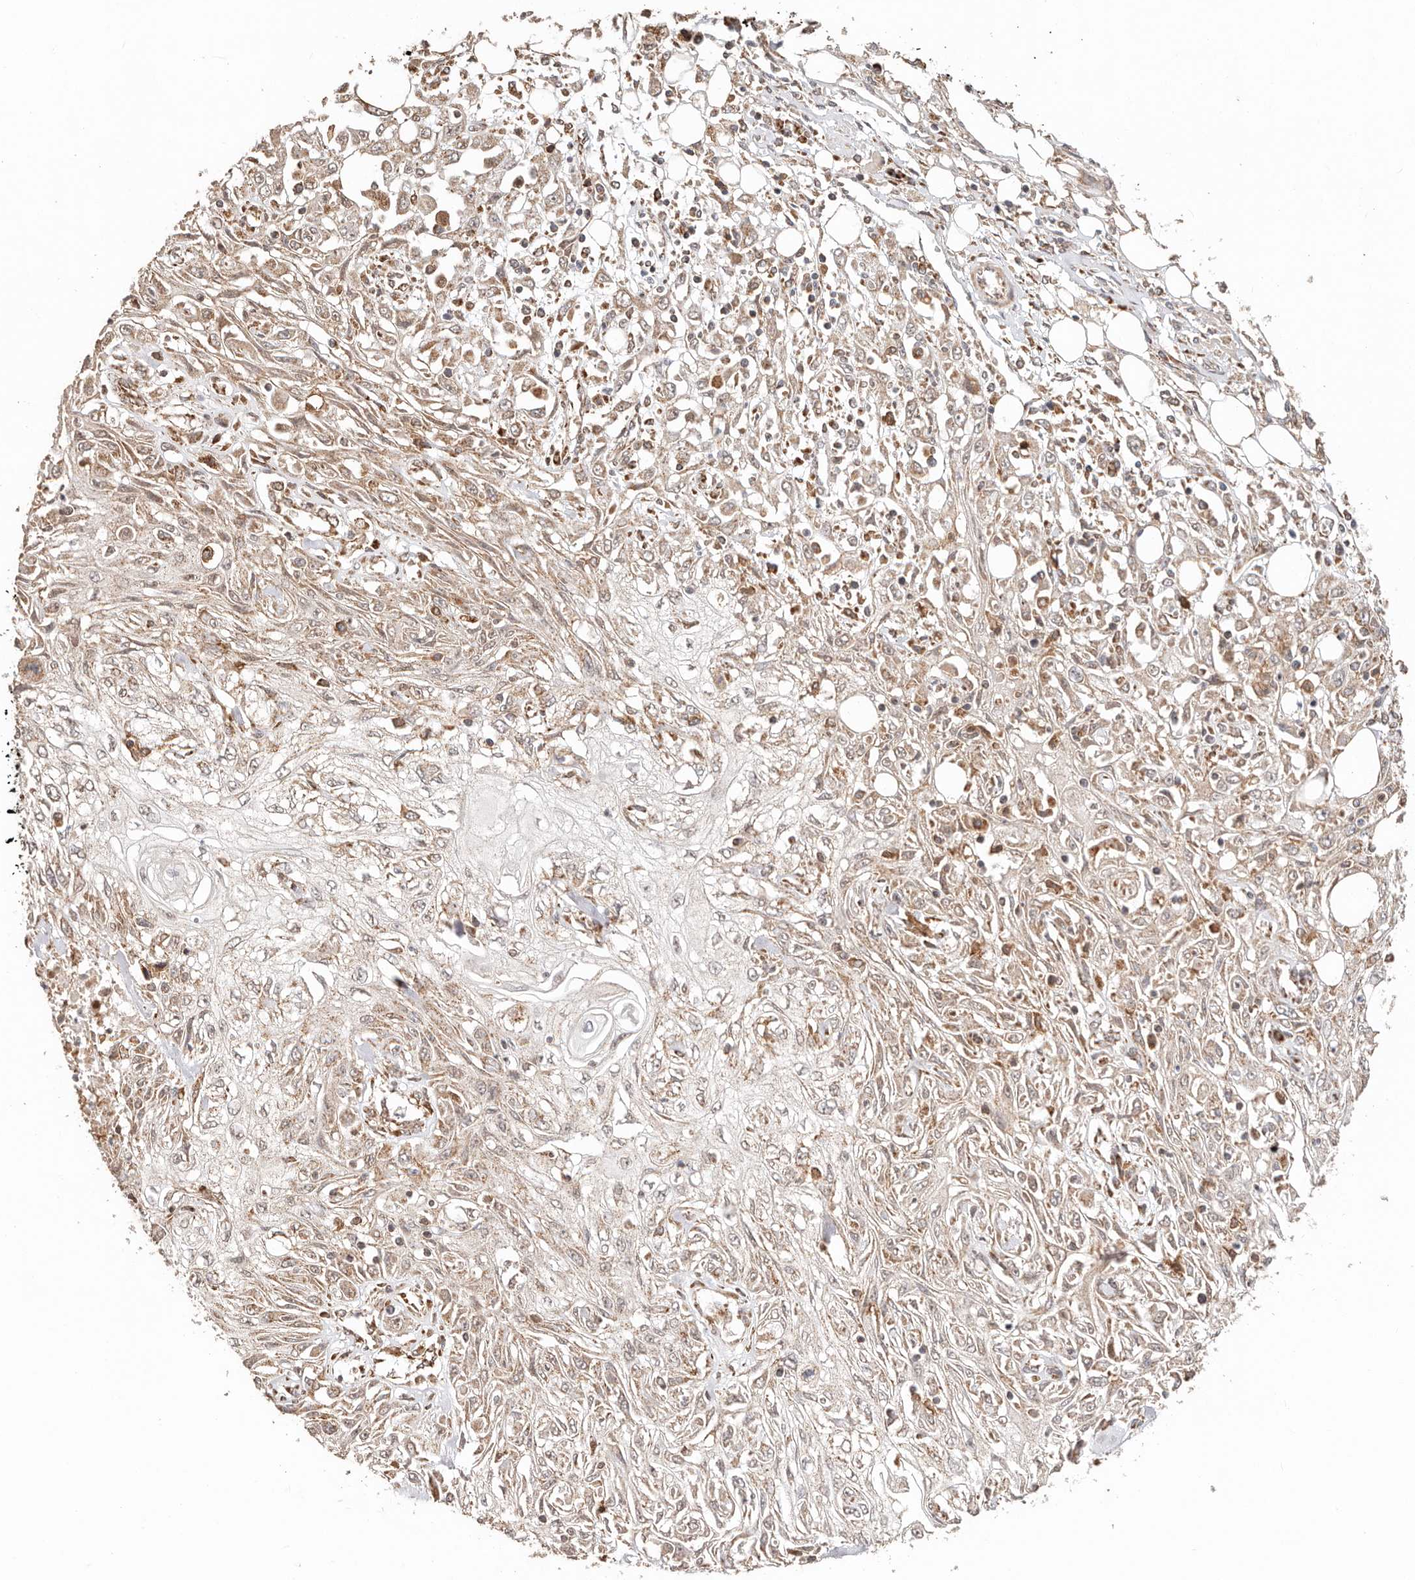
{"staining": {"intensity": "moderate", "quantity": ">75%", "location": "cytoplasmic/membranous"}, "tissue": "skin cancer", "cell_type": "Tumor cells", "image_type": "cancer", "snomed": [{"axis": "morphology", "description": "Squamous cell carcinoma, NOS"}, {"axis": "morphology", "description": "Squamous cell carcinoma, metastatic, NOS"}, {"axis": "topography", "description": "Skin"}, {"axis": "topography", "description": "Lymph node"}], "caption": "Approximately >75% of tumor cells in skin cancer show moderate cytoplasmic/membranous protein staining as visualized by brown immunohistochemical staining.", "gene": "NDUFB11", "patient": {"sex": "male", "age": 75}}